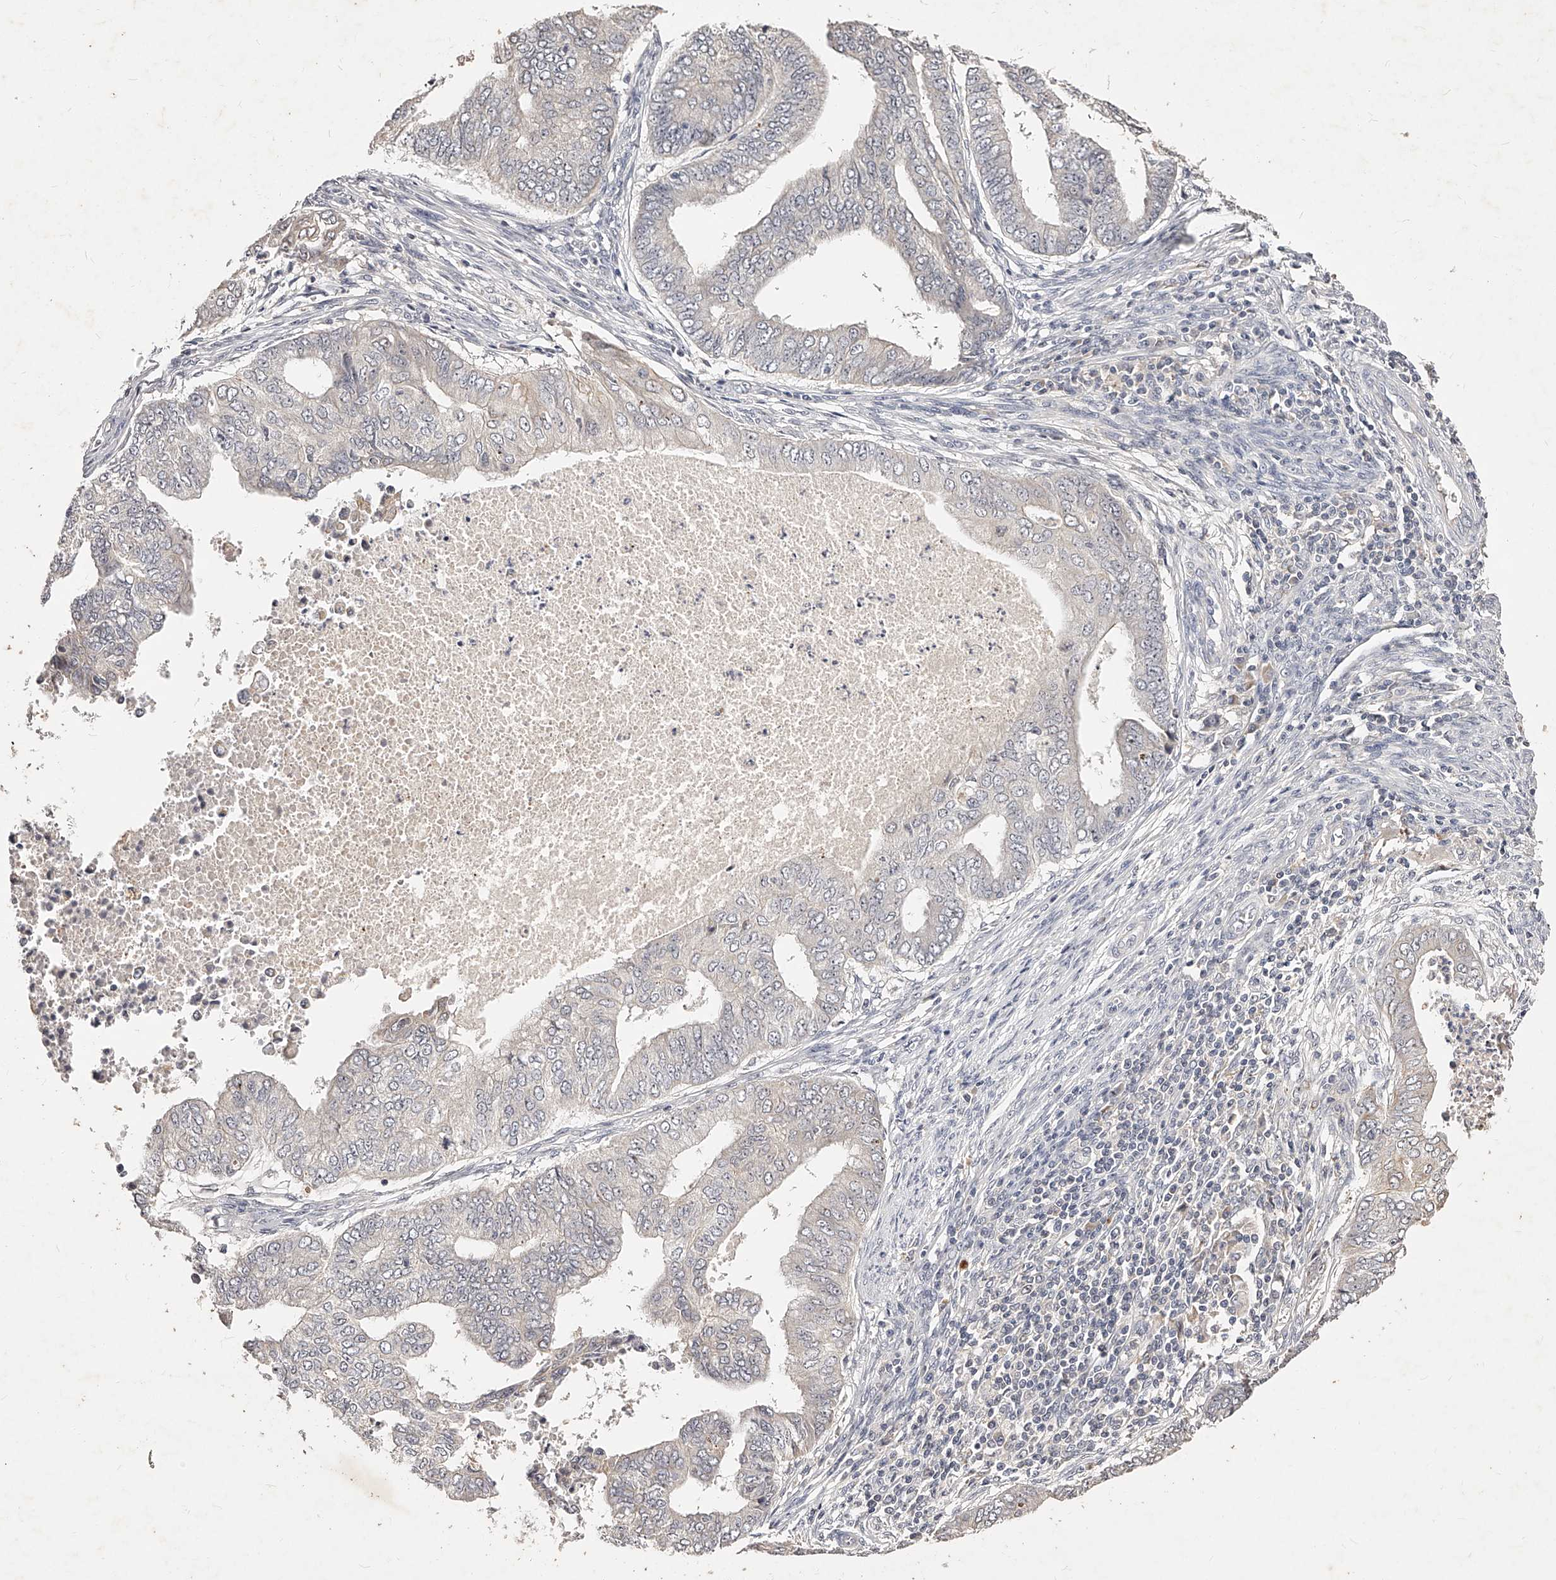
{"staining": {"intensity": "negative", "quantity": "none", "location": "none"}, "tissue": "endometrial cancer", "cell_type": "Tumor cells", "image_type": "cancer", "snomed": [{"axis": "morphology", "description": "Polyp, NOS"}, {"axis": "morphology", "description": "Adenocarcinoma, NOS"}, {"axis": "morphology", "description": "Adenoma, NOS"}, {"axis": "topography", "description": "Endometrium"}], "caption": "This is an immunohistochemistry histopathology image of endometrial cancer (adenoma). There is no expression in tumor cells.", "gene": "PHACTR1", "patient": {"sex": "female", "age": 79}}